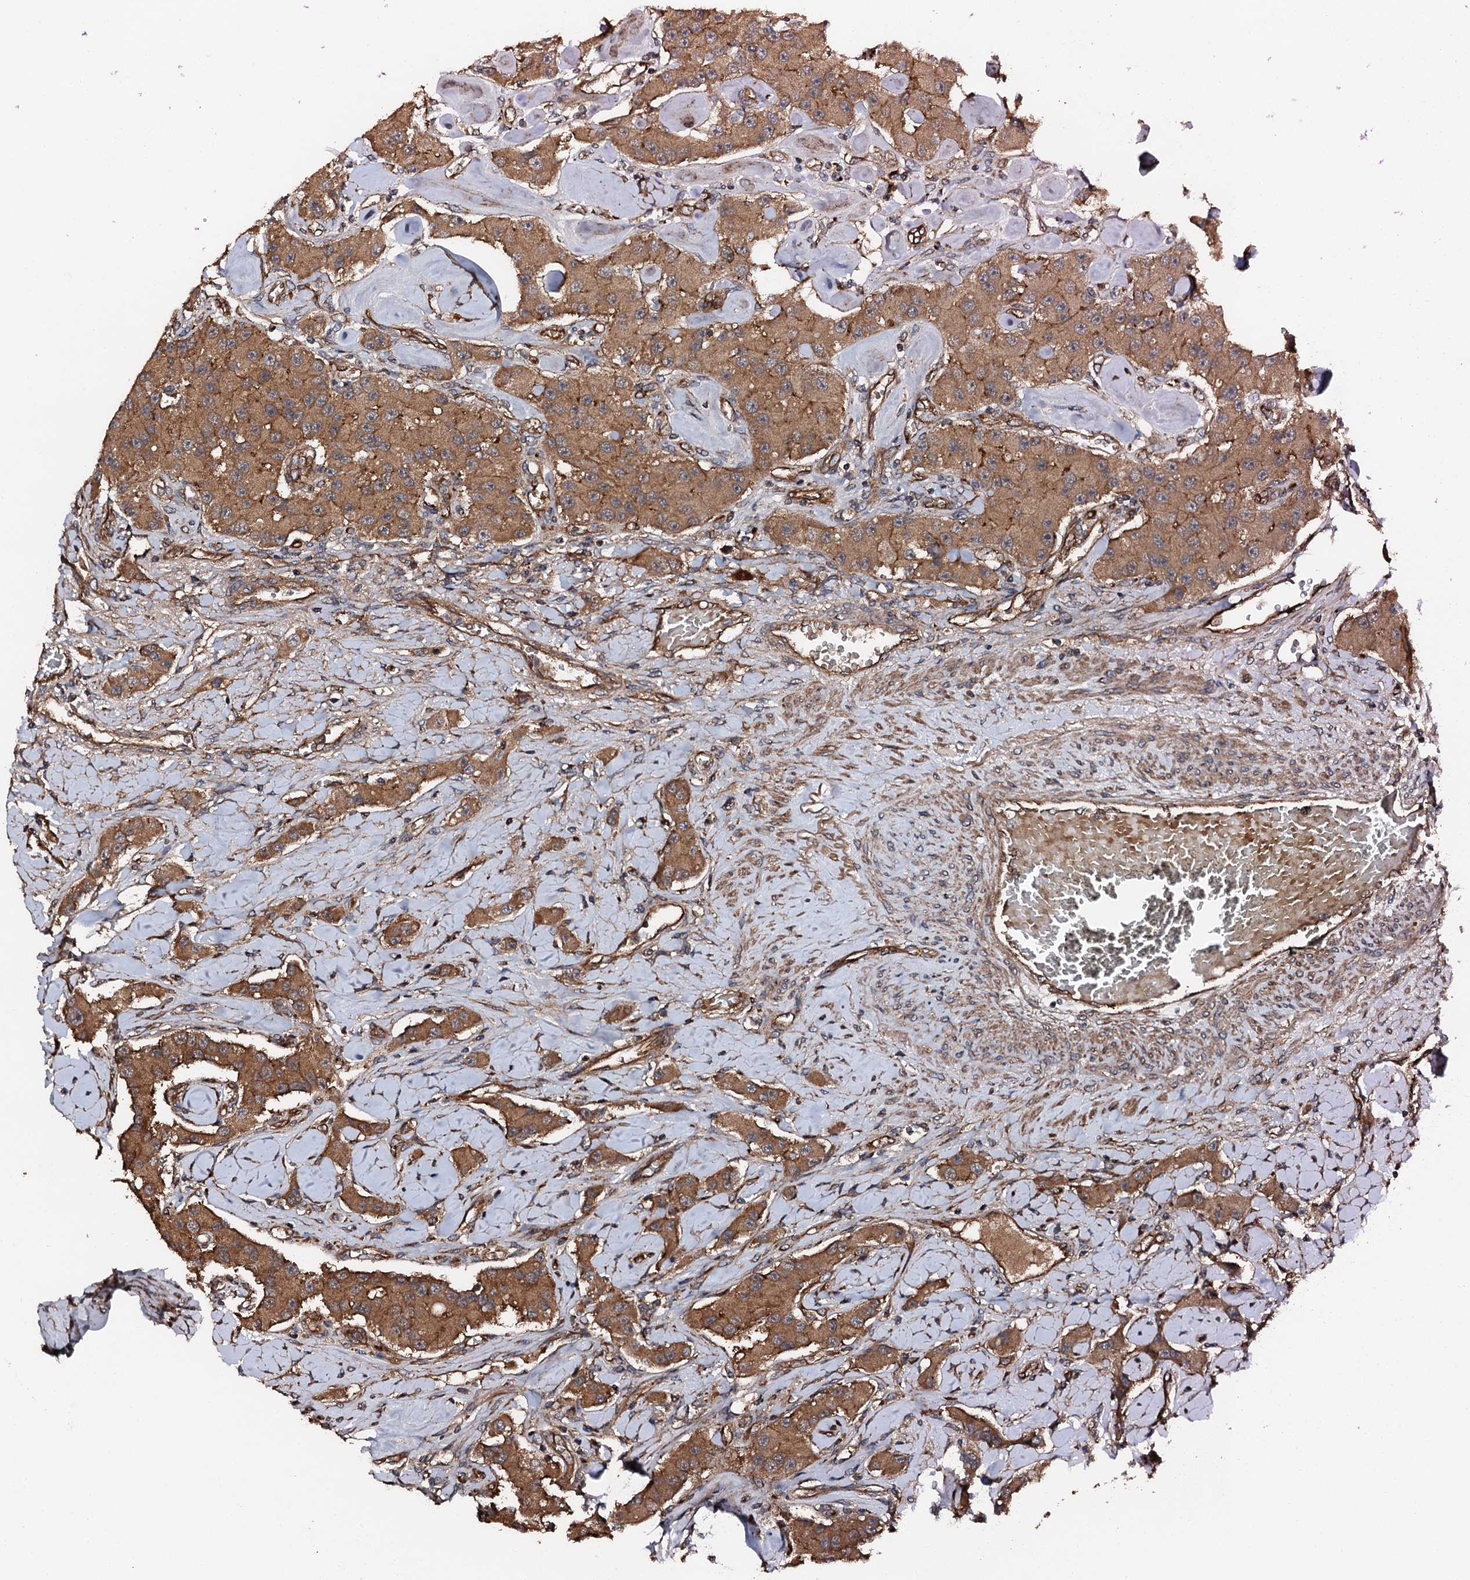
{"staining": {"intensity": "moderate", "quantity": ">75%", "location": "cytoplasmic/membranous"}, "tissue": "carcinoid", "cell_type": "Tumor cells", "image_type": "cancer", "snomed": [{"axis": "morphology", "description": "Carcinoid, malignant, NOS"}, {"axis": "topography", "description": "Pancreas"}], "caption": "Protein expression analysis of human carcinoid reveals moderate cytoplasmic/membranous staining in approximately >75% of tumor cells.", "gene": "FLYWCH1", "patient": {"sex": "male", "age": 41}}